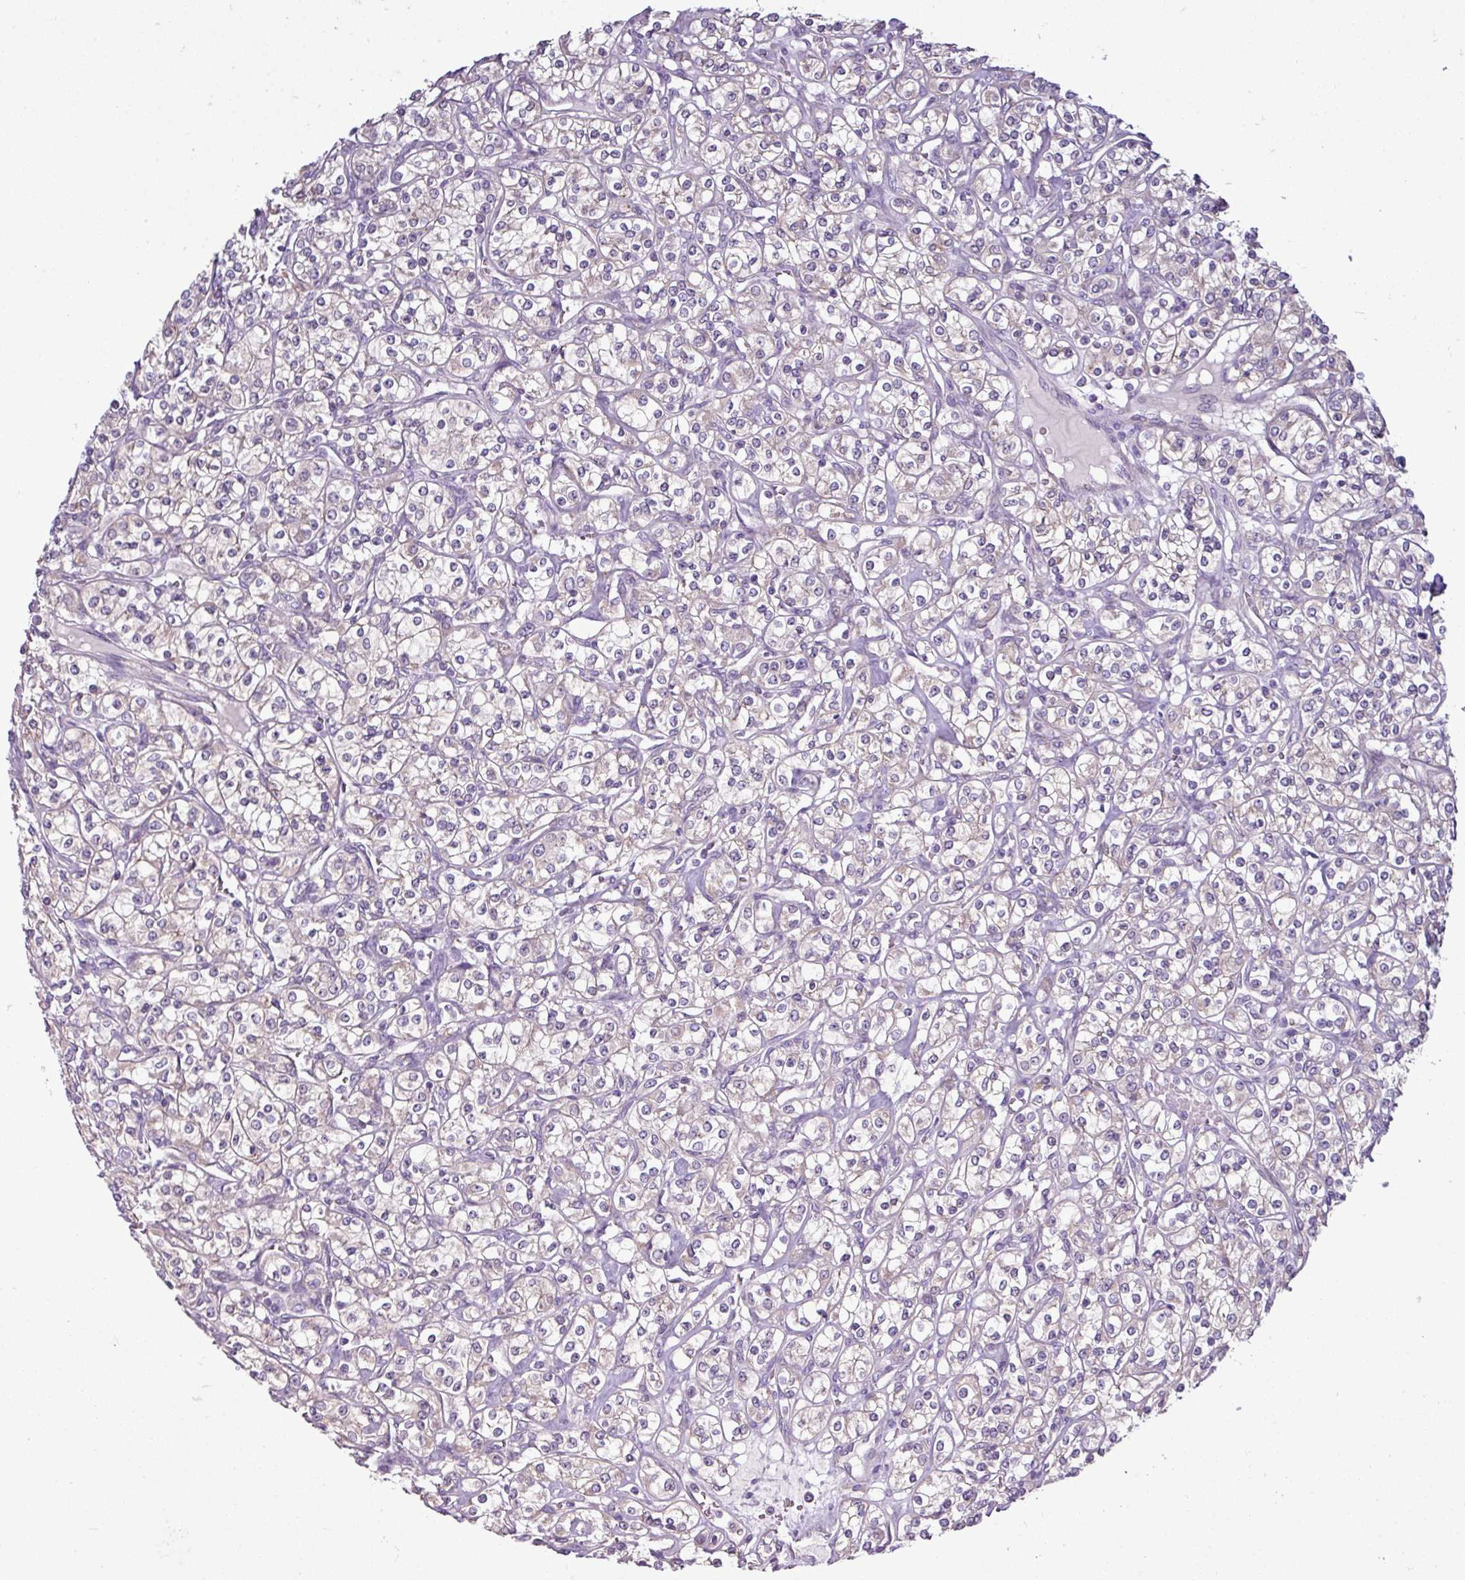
{"staining": {"intensity": "negative", "quantity": "none", "location": "none"}, "tissue": "renal cancer", "cell_type": "Tumor cells", "image_type": "cancer", "snomed": [{"axis": "morphology", "description": "Adenocarcinoma, NOS"}, {"axis": "topography", "description": "Kidney"}], "caption": "Protein analysis of renal adenocarcinoma demonstrates no significant staining in tumor cells.", "gene": "AGAP5", "patient": {"sex": "male", "age": 77}}